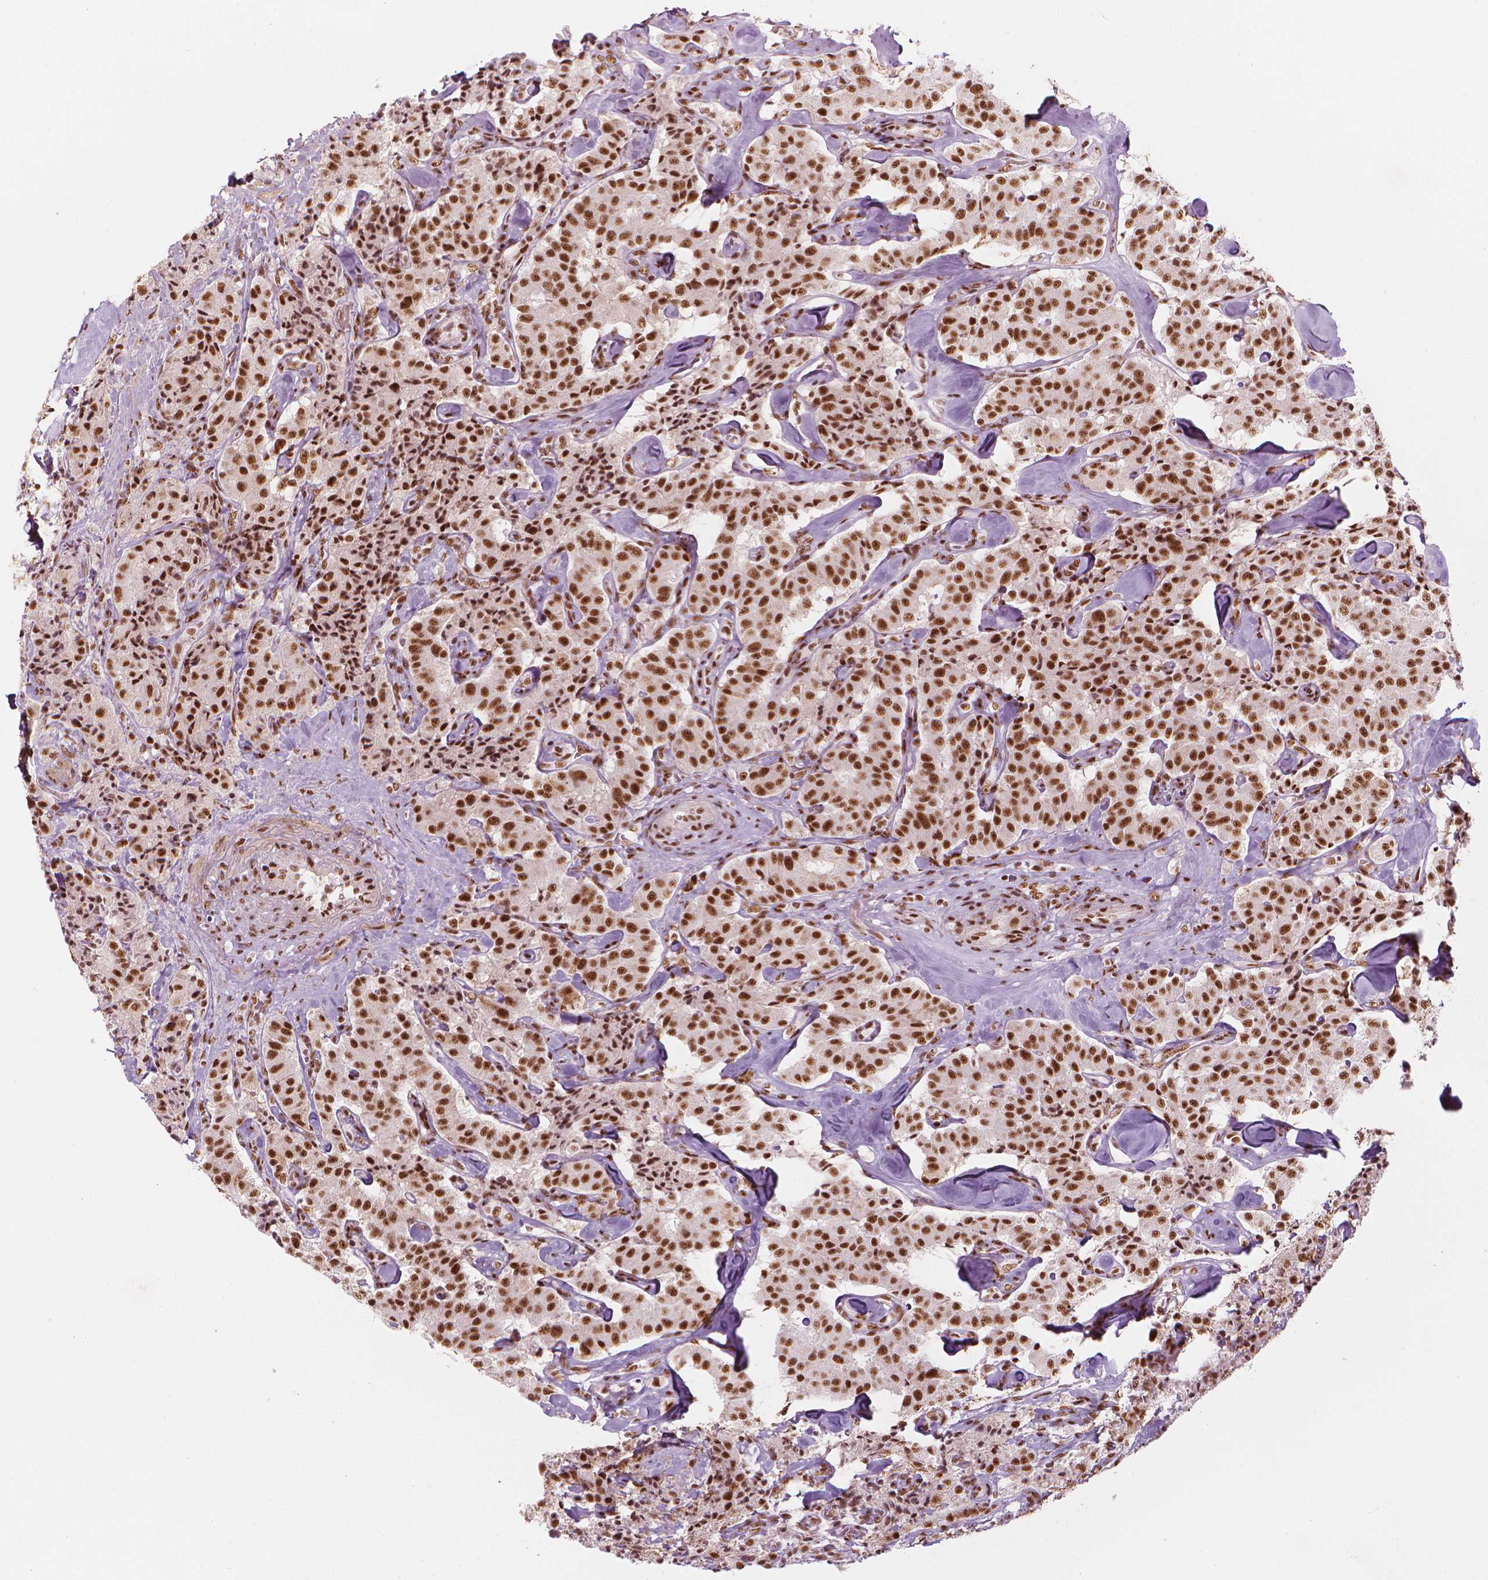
{"staining": {"intensity": "moderate", "quantity": ">75%", "location": "nuclear"}, "tissue": "carcinoid", "cell_type": "Tumor cells", "image_type": "cancer", "snomed": [{"axis": "morphology", "description": "Carcinoid, malignant, NOS"}, {"axis": "topography", "description": "Pancreas"}], "caption": "Approximately >75% of tumor cells in human carcinoid (malignant) demonstrate moderate nuclear protein expression as visualized by brown immunohistochemical staining.", "gene": "ELF2", "patient": {"sex": "male", "age": 41}}